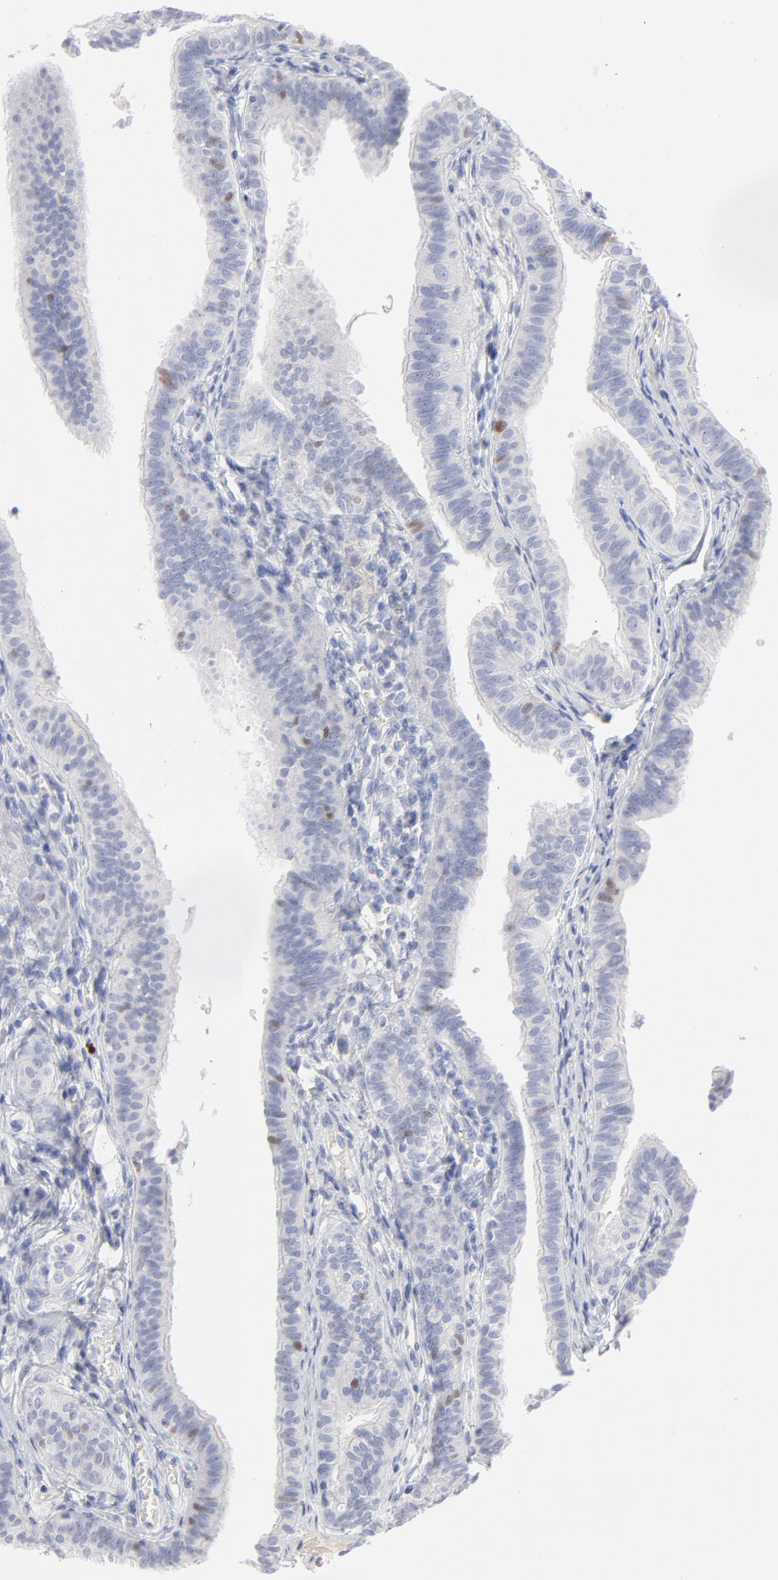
{"staining": {"intensity": "moderate", "quantity": "<25%", "location": "nuclear"}, "tissue": "fallopian tube", "cell_type": "Glandular cells", "image_type": "normal", "snomed": [{"axis": "morphology", "description": "Normal tissue, NOS"}, {"axis": "morphology", "description": "Dermoid, NOS"}, {"axis": "topography", "description": "Fallopian tube"}], "caption": "A brown stain shows moderate nuclear positivity of a protein in glandular cells of normal fallopian tube.", "gene": "MCM7", "patient": {"sex": "female", "age": 33}}